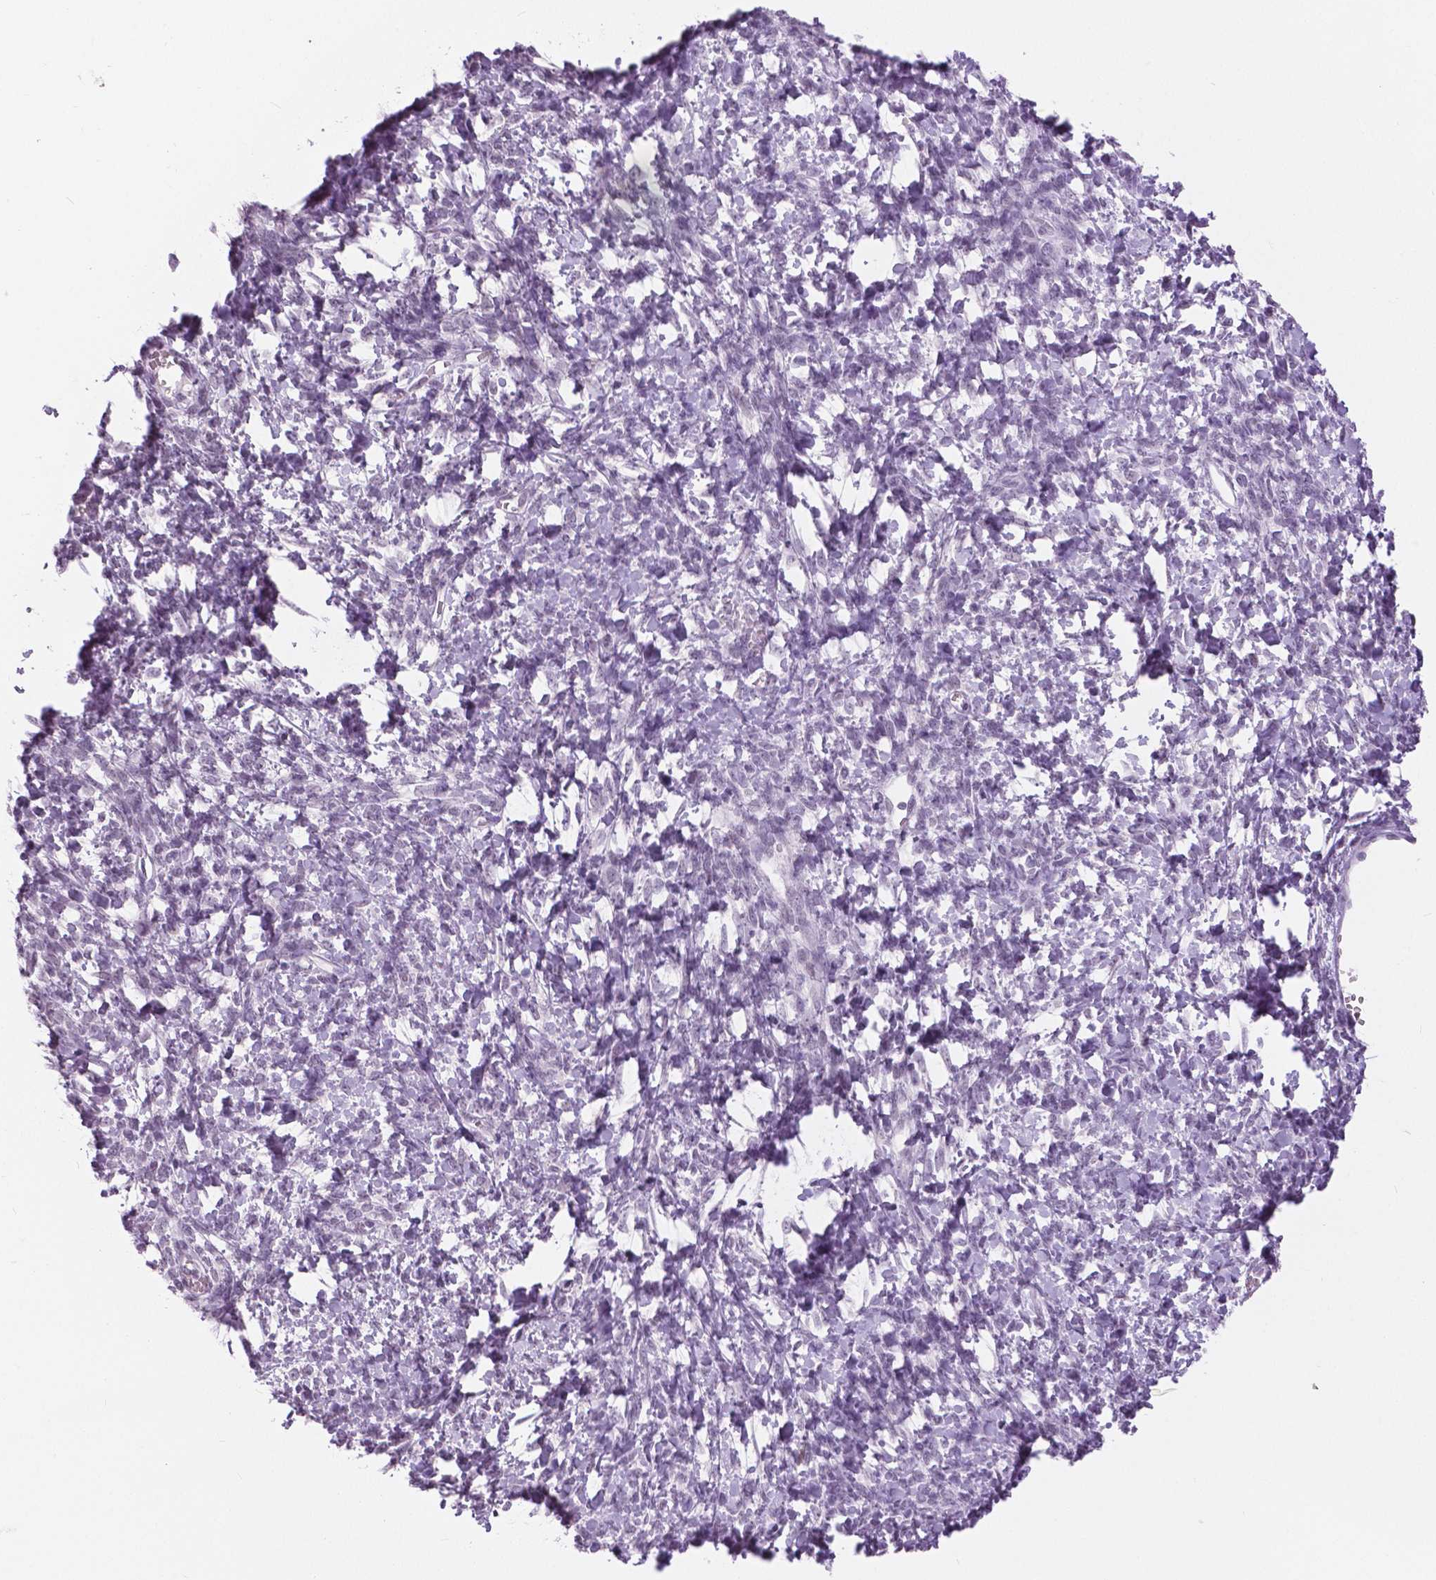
{"staining": {"intensity": "negative", "quantity": "none", "location": "none"}, "tissue": "ovarian cancer", "cell_type": "Tumor cells", "image_type": "cancer", "snomed": [{"axis": "morphology", "description": "Cystadenocarcinoma, serous, NOS"}, {"axis": "topography", "description": "Ovary"}], "caption": "The photomicrograph shows no staining of tumor cells in ovarian serous cystadenocarcinoma. The staining was performed using DAB to visualize the protein expression in brown, while the nuclei were stained in blue with hematoxylin (Magnification: 20x).", "gene": "MYOM1", "patient": {"sex": "female", "age": 53}}